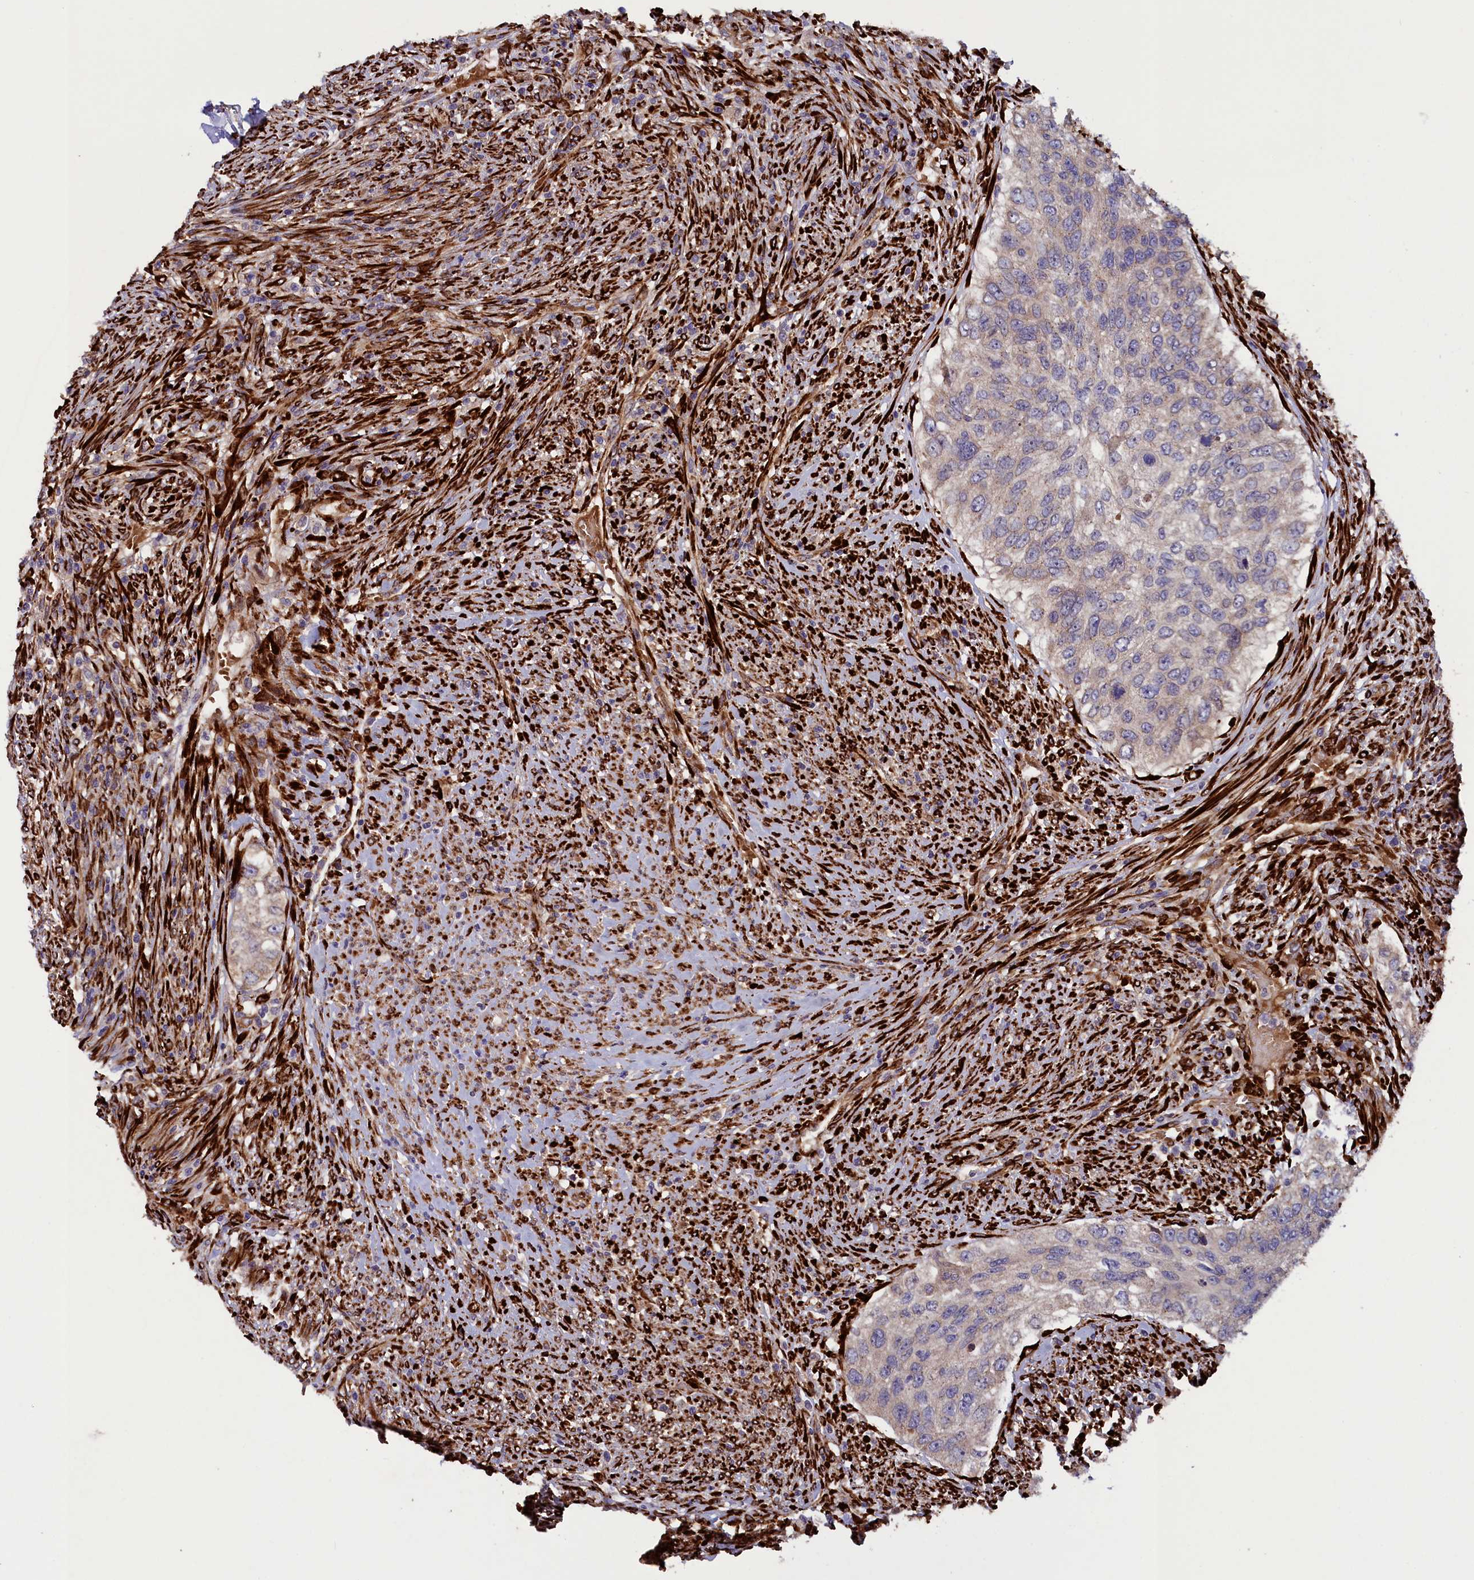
{"staining": {"intensity": "weak", "quantity": "<25%", "location": "cytoplasmic/membranous"}, "tissue": "urothelial cancer", "cell_type": "Tumor cells", "image_type": "cancer", "snomed": [{"axis": "morphology", "description": "Urothelial carcinoma, High grade"}, {"axis": "topography", "description": "Urinary bladder"}], "caption": "IHC of urothelial cancer shows no staining in tumor cells.", "gene": "ARRDC4", "patient": {"sex": "female", "age": 60}}